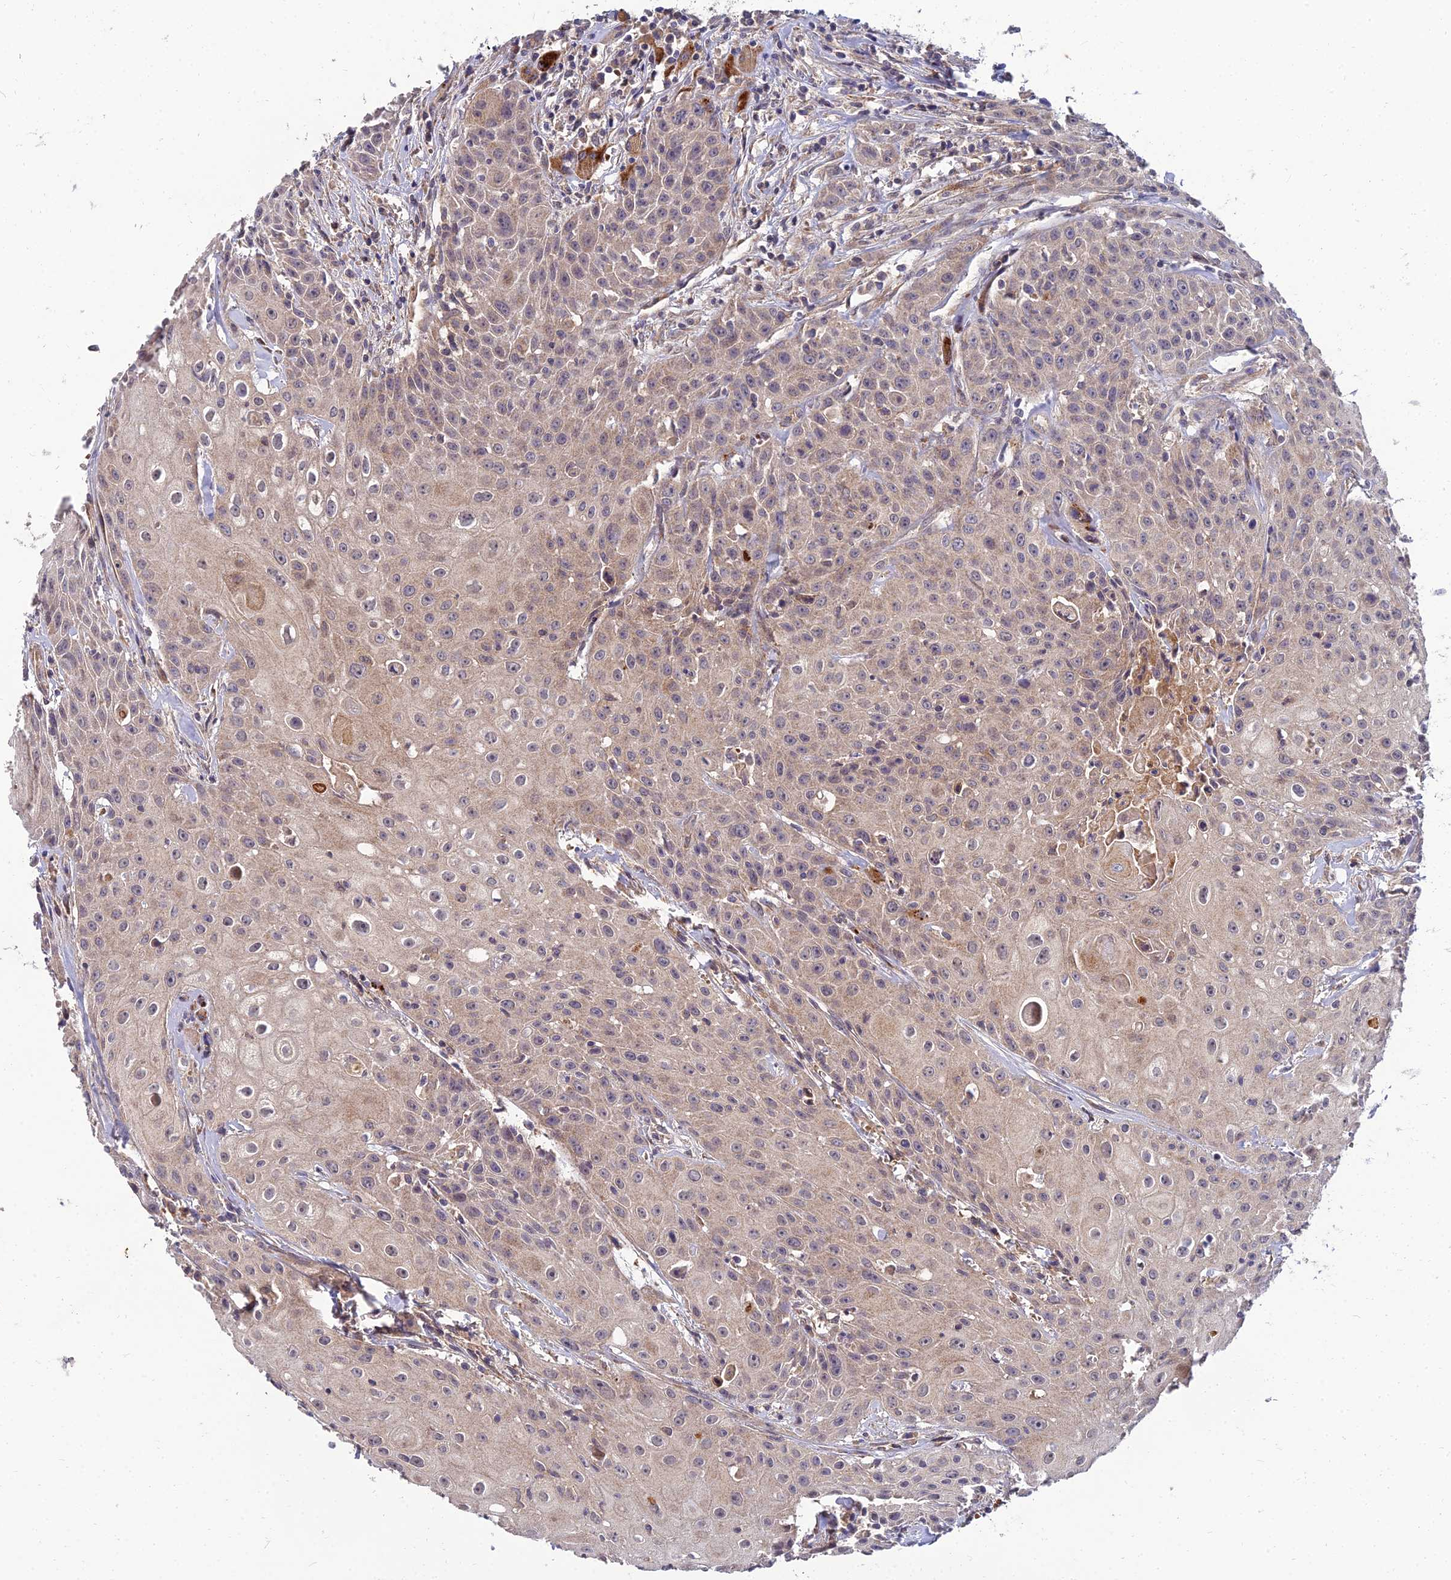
{"staining": {"intensity": "weak", "quantity": "25%-75%", "location": "cytoplasmic/membranous"}, "tissue": "head and neck cancer", "cell_type": "Tumor cells", "image_type": "cancer", "snomed": [{"axis": "morphology", "description": "Squamous cell carcinoma, NOS"}, {"axis": "topography", "description": "Oral tissue"}, {"axis": "topography", "description": "Head-Neck"}], "caption": "Protein analysis of head and neck cancer tissue reveals weak cytoplasmic/membranous staining in approximately 25%-75% of tumor cells. The protein is stained brown, and the nuclei are stained in blue (DAB IHC with brightfield microscopy, high magnification).", "gene": "NPY", "patient": {"sex": "female", "age": 82}}